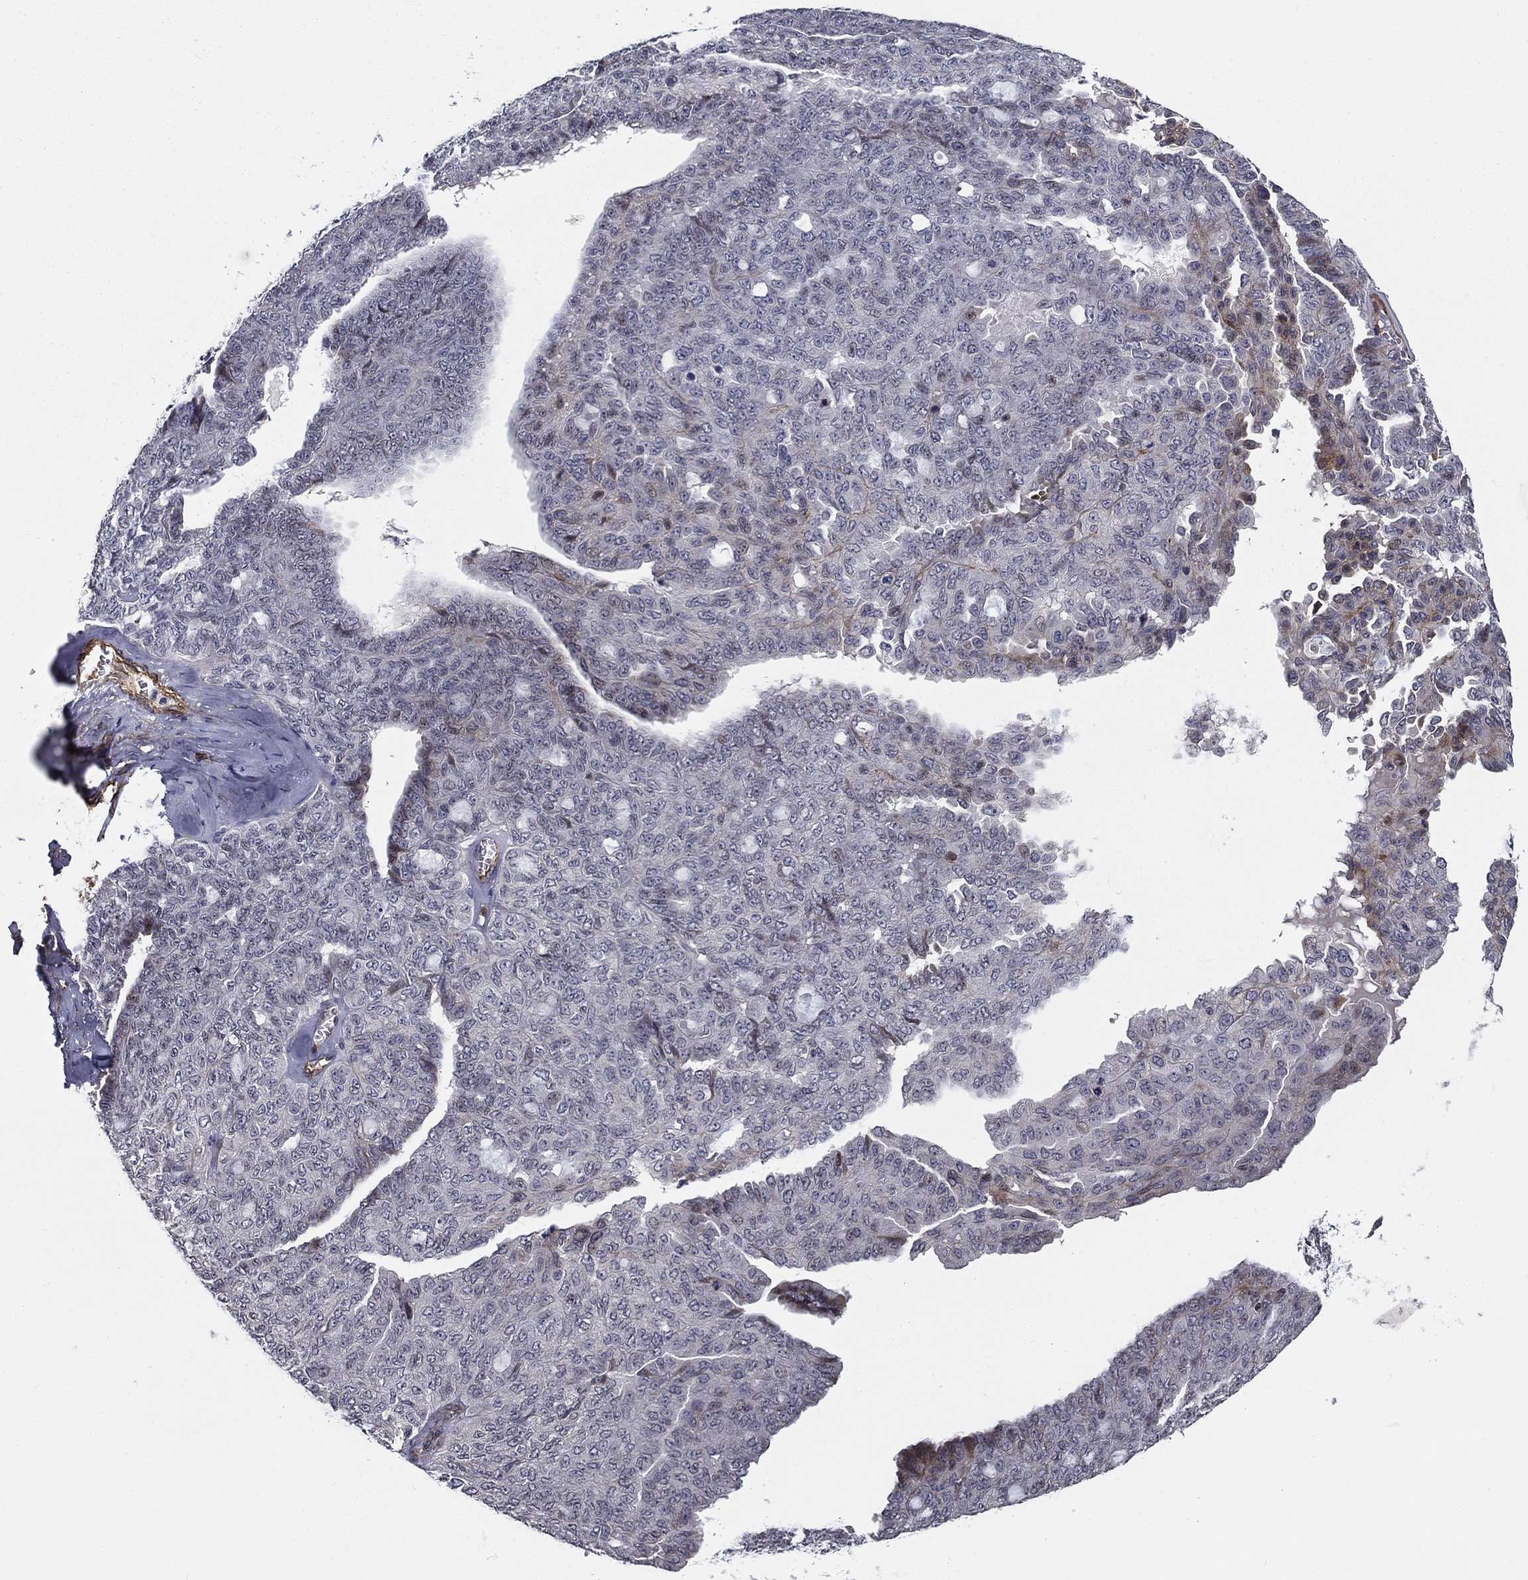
{"staining": {"intensity": "negative", "quantity": "none", "location": "none"}, "tissue": "ovarian cancer", "cell_type": "Tumor cells", "image_type": "cancer", "snomed": [{"axis": "morphology", "description": "Cystadenocarcinoma, serous, NOS"}, {"axis": "topography", "description": "Ovary"}], "caption": "Immunohistochemistry of human serous cystadenocarcinoma (ovarian) displays no positivity in tumor cells.", "gene": "SYNC", "patient": {"sex": "female", "age": 71}}